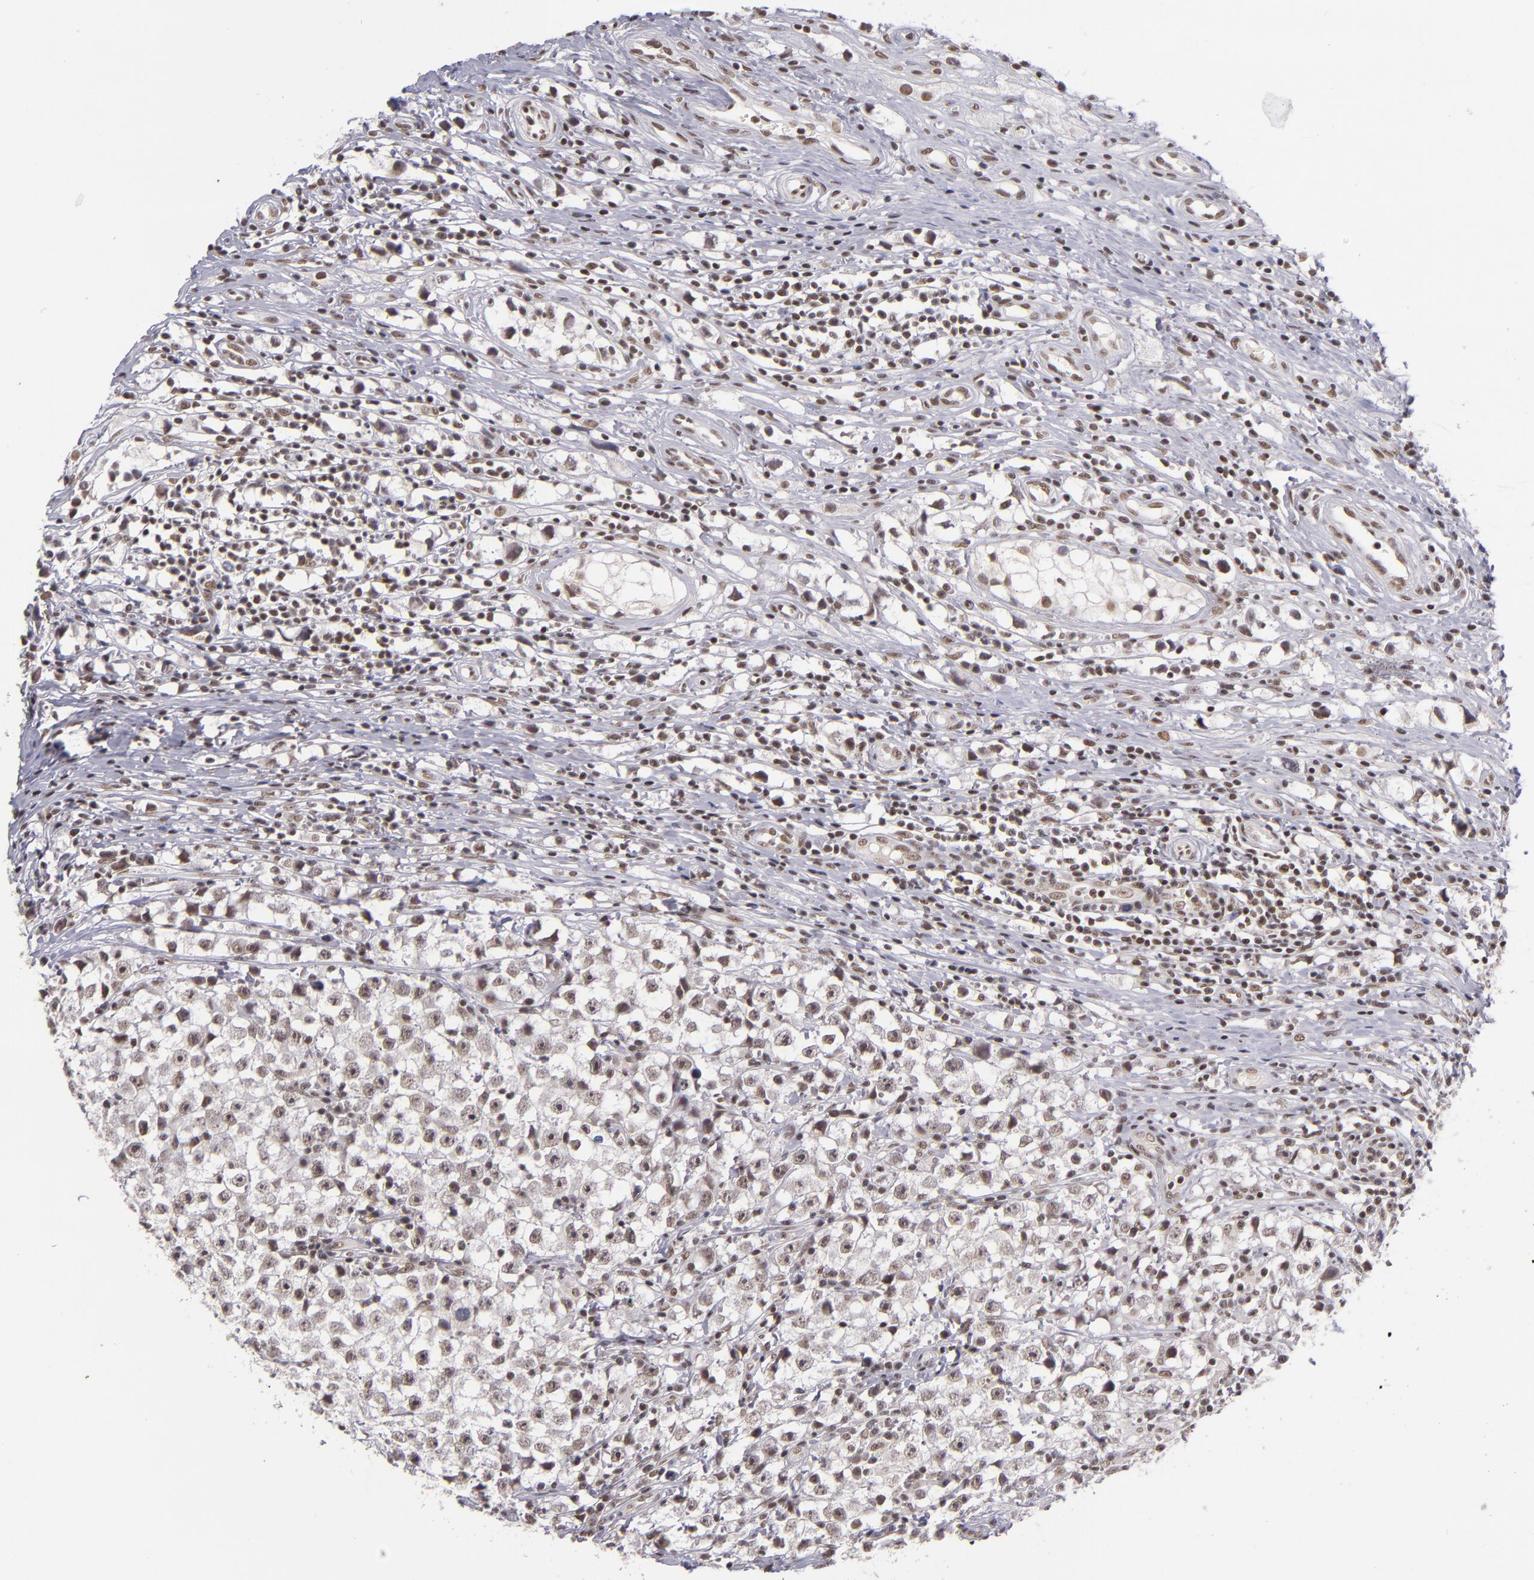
{"staining": {"intensity": "weak", "quantity": "25%-75%", "location": "nuclear"}, "tissue": "testis cancer", "cell_type": "Tumor cells", "image_type": "cancer", "snomed": [{"axis": "morphology", "description": "Seminoma, NOS"}, {"axis": "topography", "description": "Testis"}], "caption": "Immunohistochemistry image of human seminoma (testis) stained for a protein (brown), which reveals low levels of weak nuclear positivity in approximately 25%-75% of tumor cells.", "gene": "ZNF148", "patient": {"sex": "male", "age": 35}}